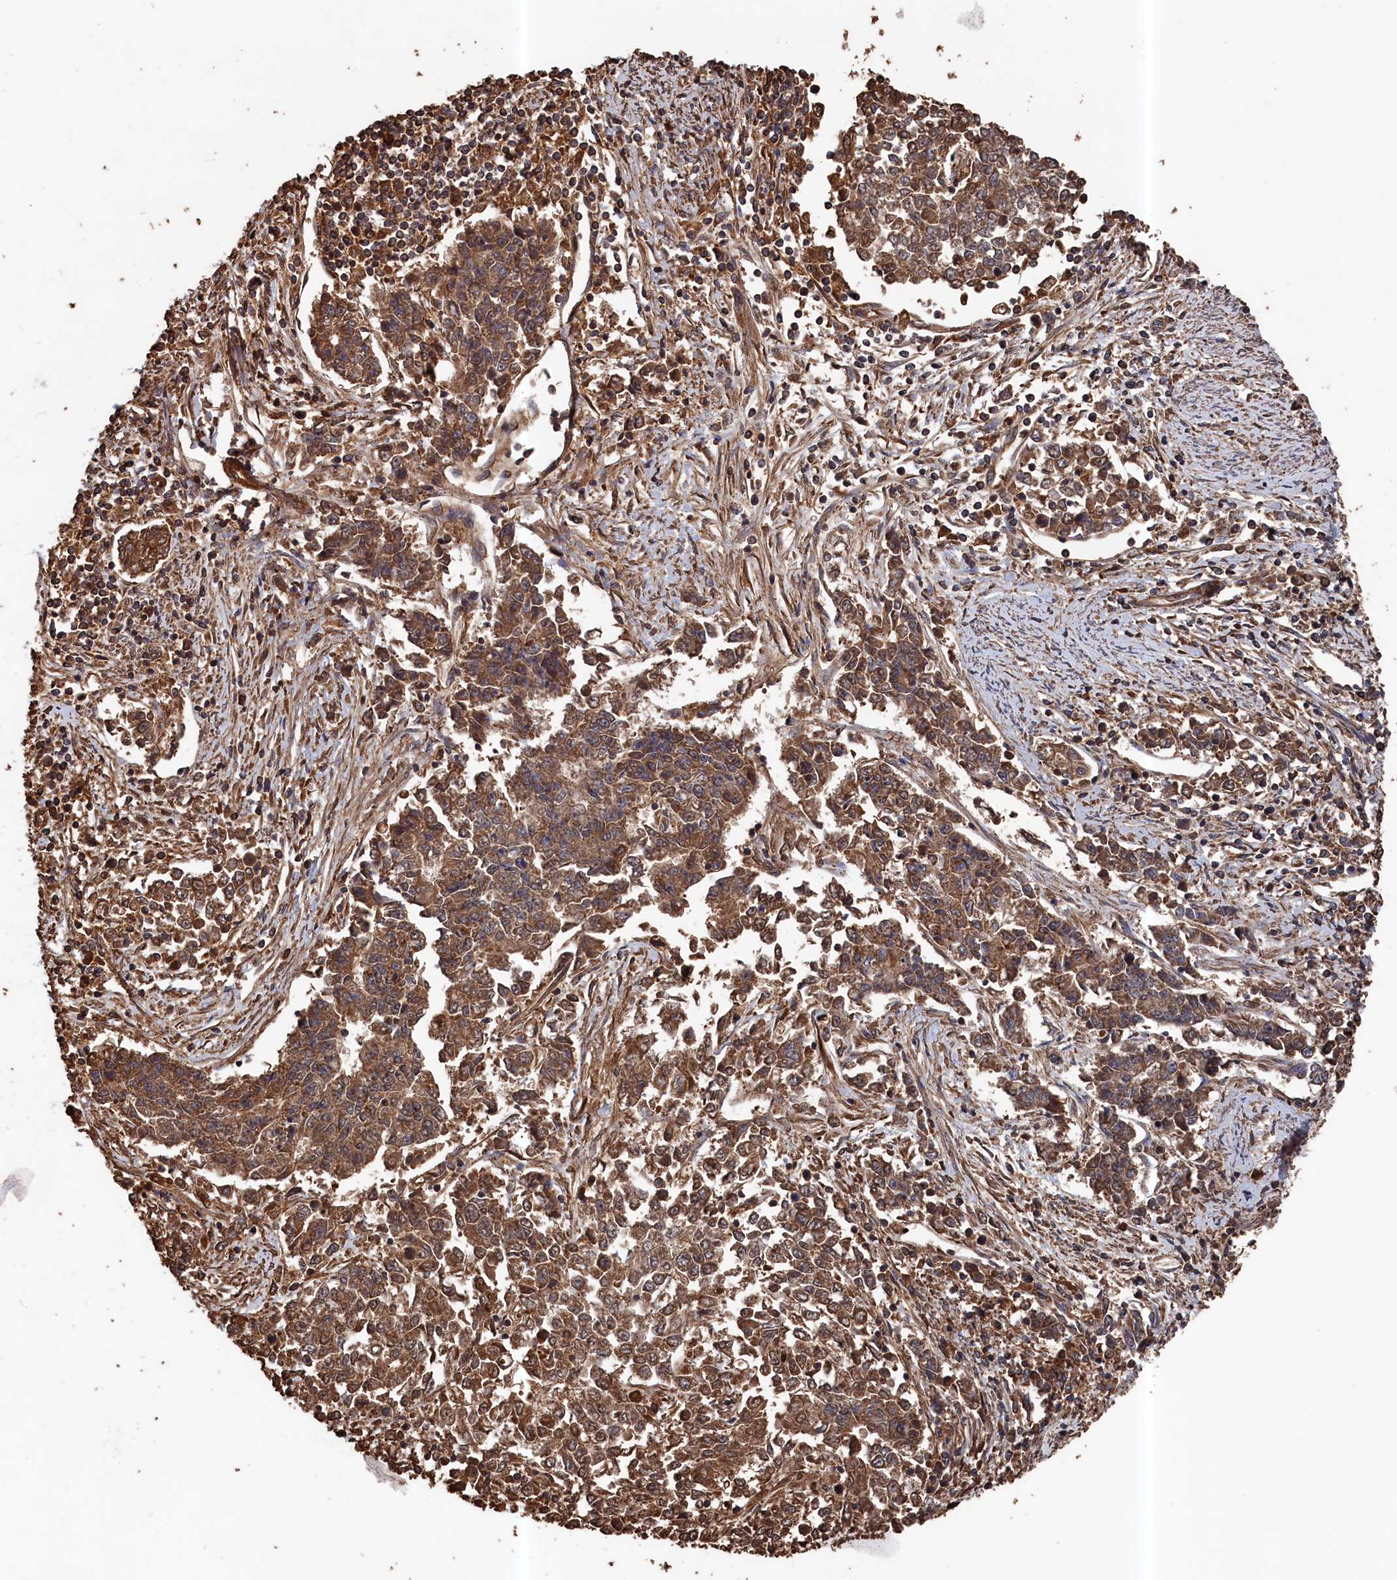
{"staining": {"intensity": "moderate", "quantity": ">75%", "location": "cytoplasmic/membranous"}, "tissue": "endometrial cancer", "cell_type": "Tumor cells", "image_type": "cancer", "snomed": [{"axis": "morphology", "description": "Adenocarcinoma, NOS"}, {"axis": "topography", "description": "Endometrium"}], "caption": "The immunohistochemical stain highlights moderate cytoplasmic/membranous staining in tumor cells of adenocarcinoma (endometrial) tissue.", "gene": "SNX33", "patient": {"sex": "female", "age": 50}}